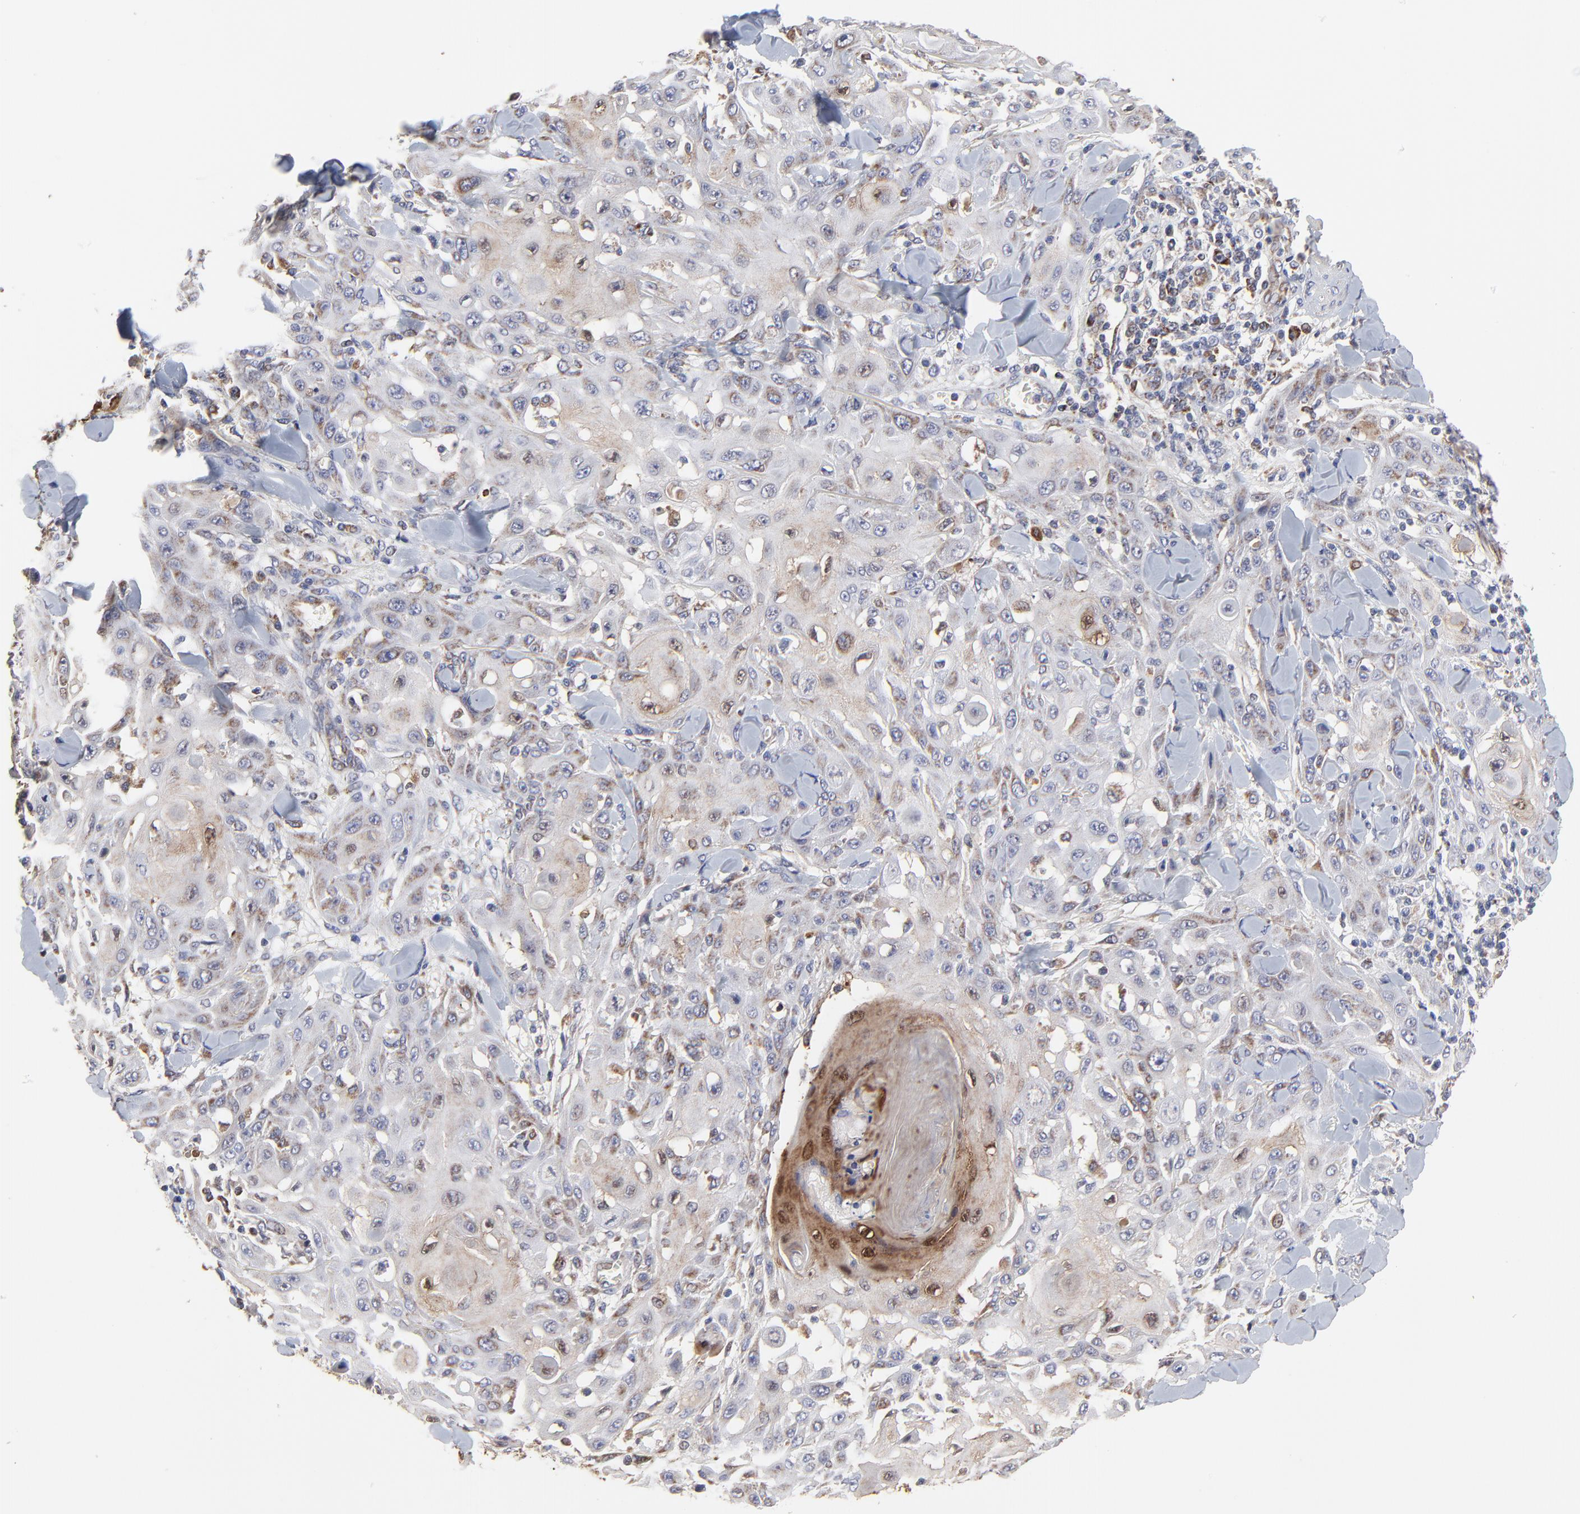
{"staining": {"intensity": "negative", "quantity": "none", "location": "none"}, "tissue": "skin cancer", "cell_type": "Tumor cells", "image_type": "cancer", "snomed": [{"axis": "morphology", "description": "Squamous cell carcinoma, NOS"}, {"axis": "topography", "description": "Skin"}], "caption": "Skin cancer (squamous cell carcinoma) was stained to show a protein in brown. There is no significant expression in tumor cells.", "gene": "ZNF550", "patient": {"sex": "male", "age": 24}}